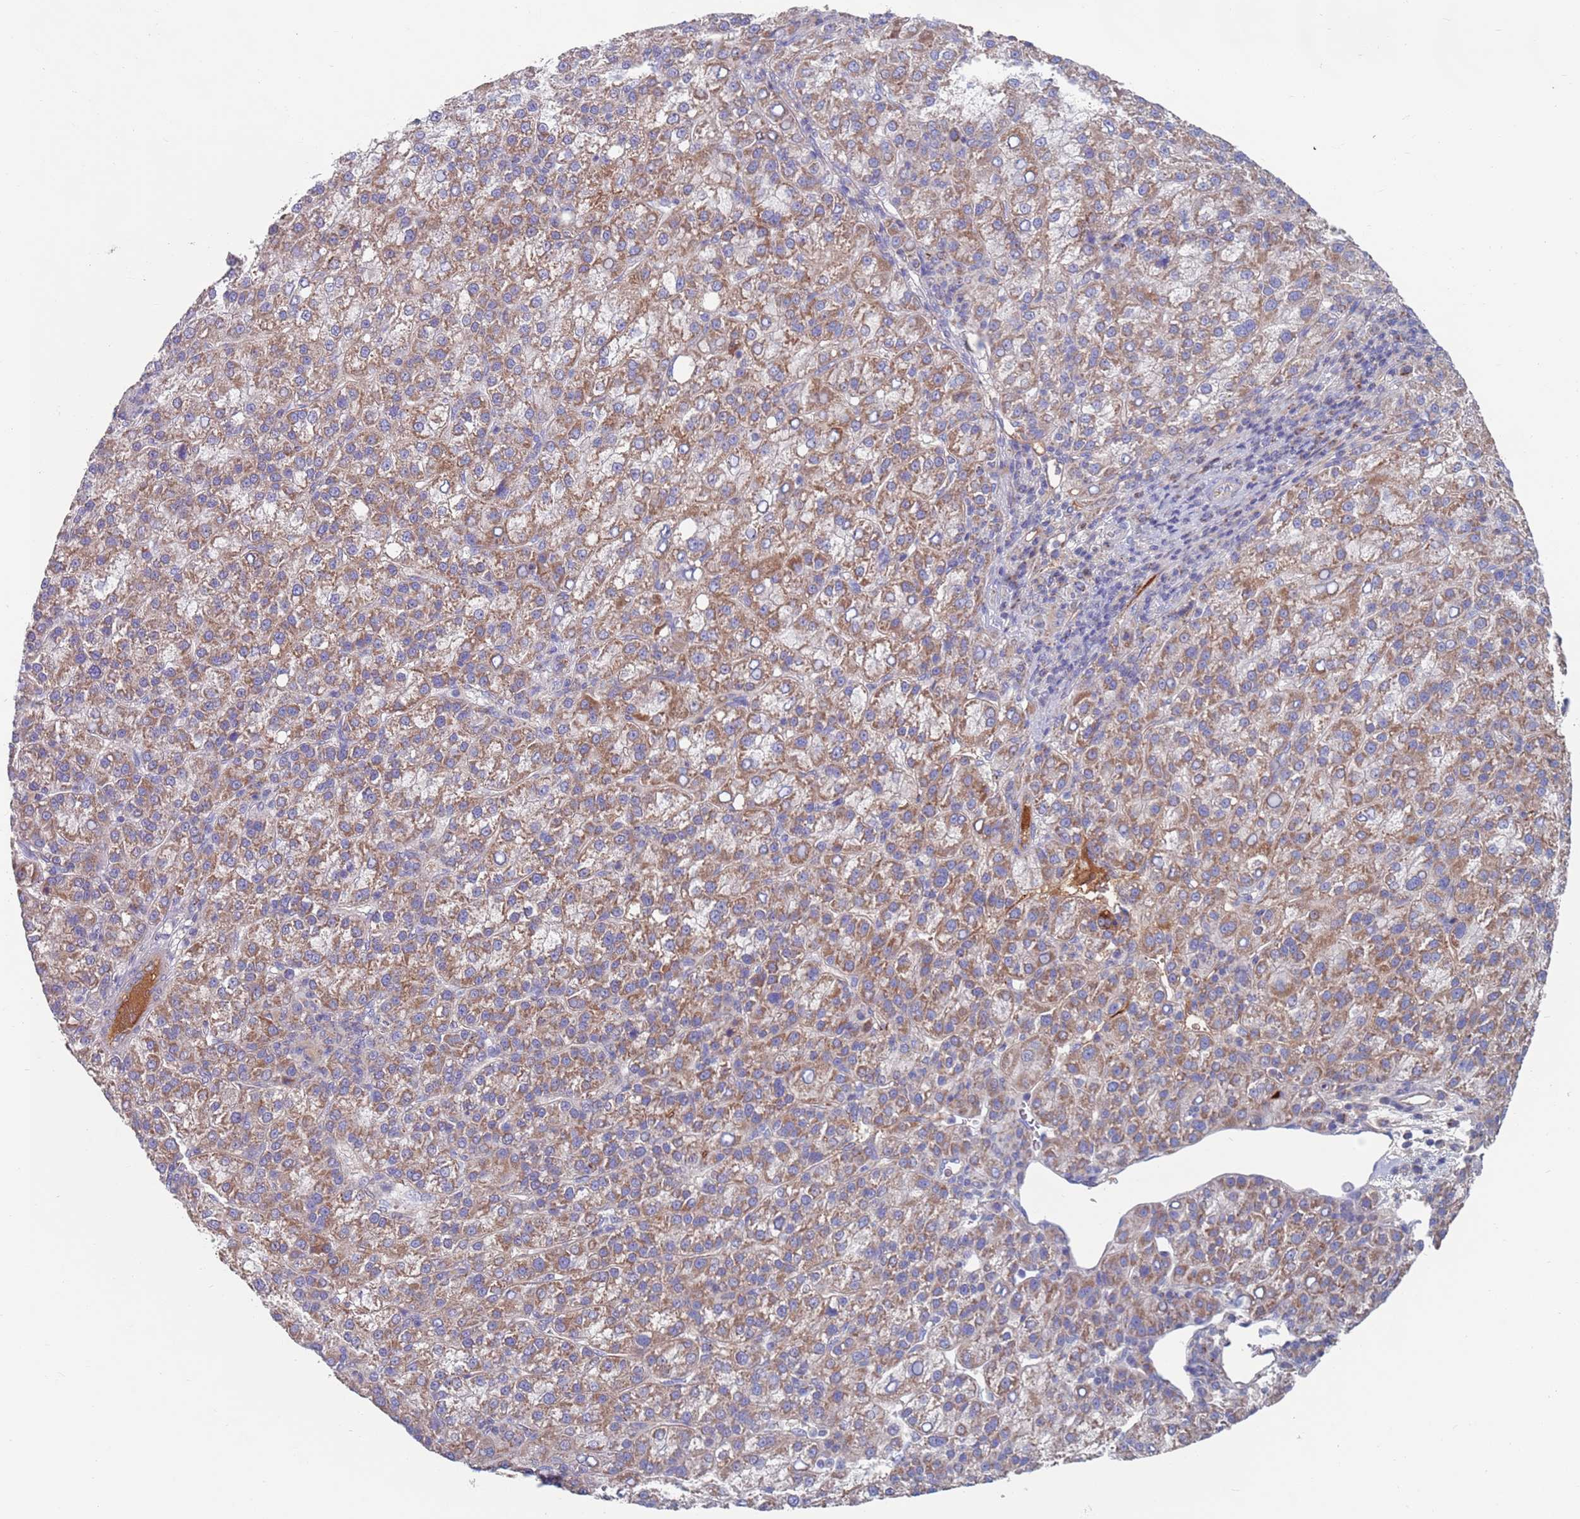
{"staining": {"intensity": "moderate", "quantity": ">75%", "location": "cytoplasmic/membranous"}, "tissue": "liver cancer", "cell_type": "Tumor cells", "image_type": "cancer", "snomed": [{"axis": "morphology", "description": "Carcinoma, Hepatocellular, NOS"}, {"axis": "topography", "description": "Liver"}], "caption": "A brown stain labels moderate cytoplasmic/membranous positivity of a protein in human hepatocellular carcinoma (liver) tumor cells. The staining is performed using DAB brown chromogen to label protein expression. The nuclei are counter-stained blue using hematoxylin.", "gene": "MRPL22", "patient": {"sex": "female", "age": 58}}